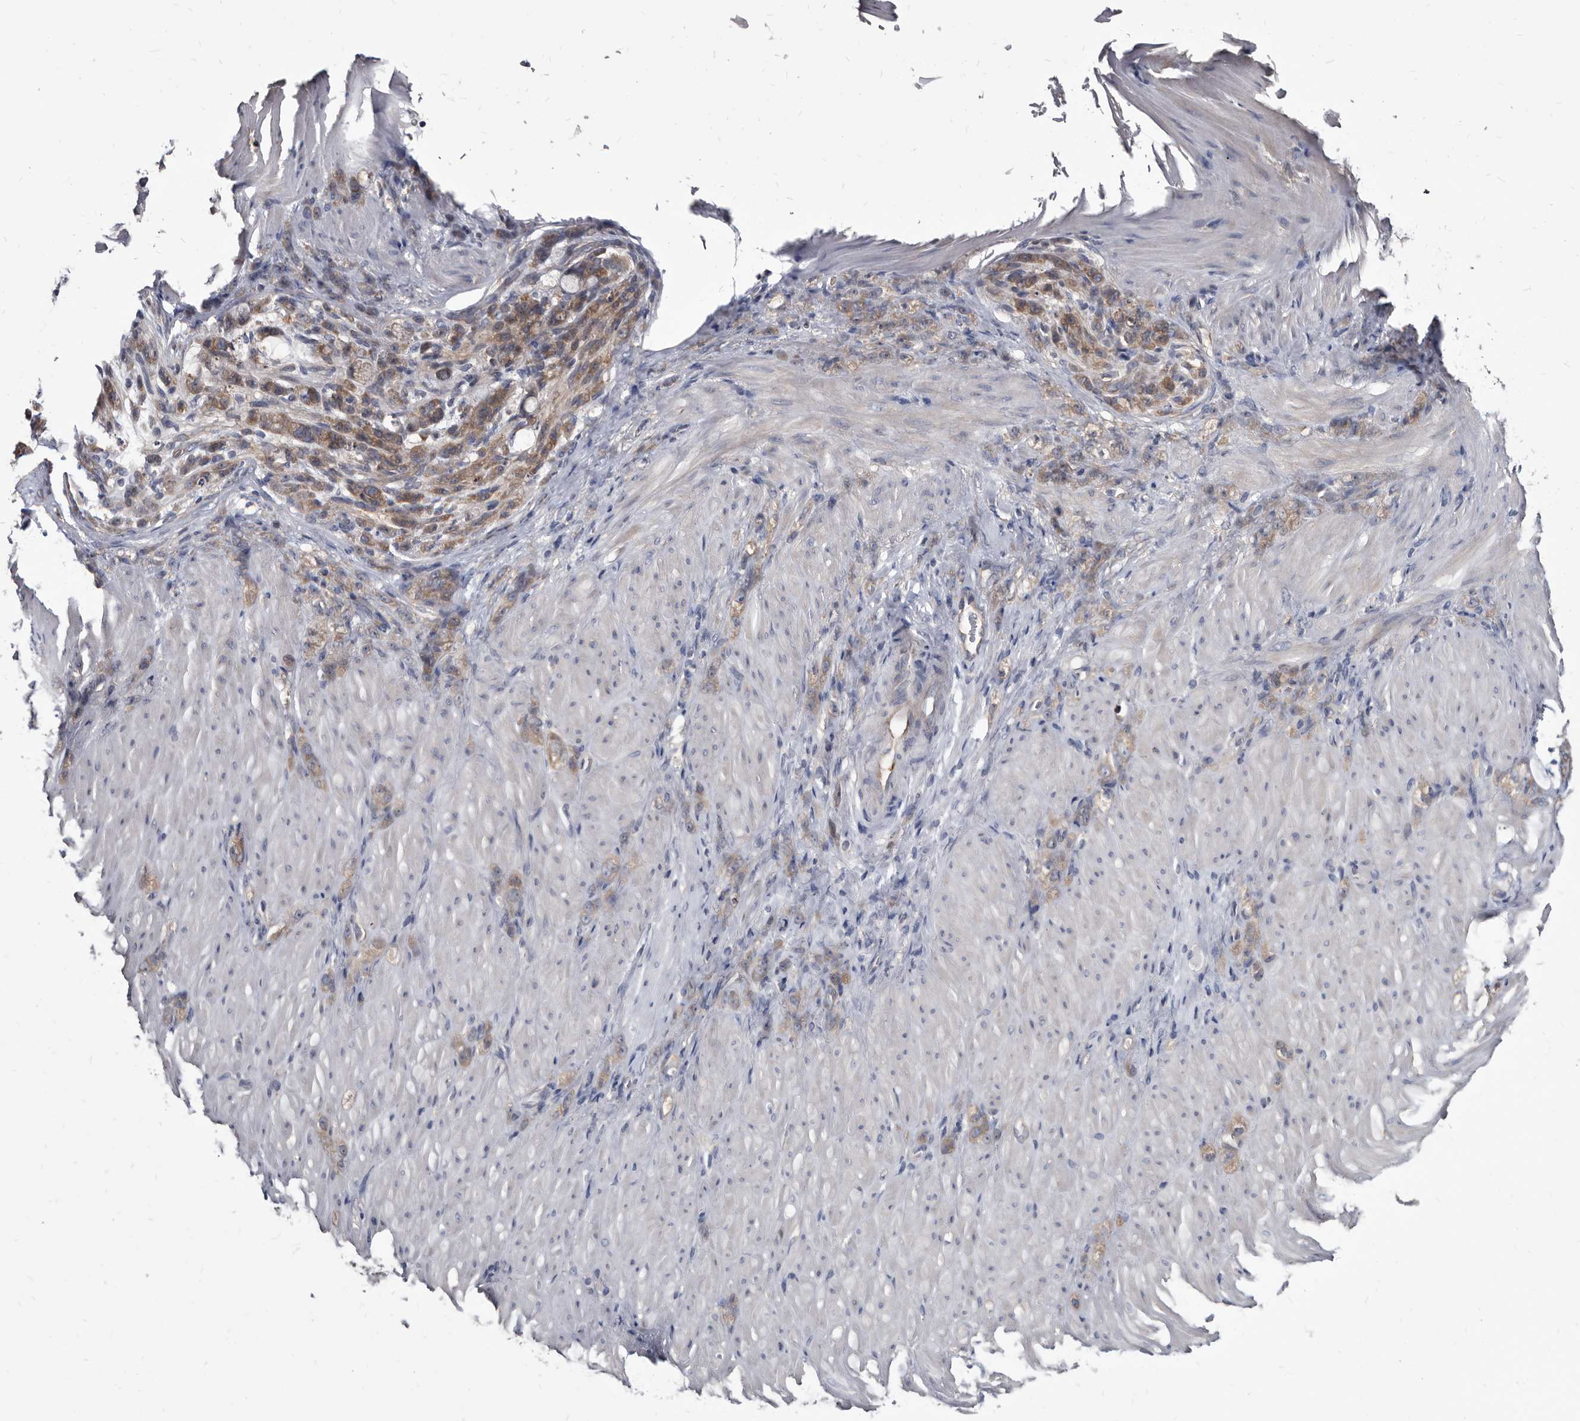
{"staining": {"intensity": "moderate", "quantity": ">75%", "location": "cytoplasmic/membranous"}, "tissue": "stomach cancer", "cell_type": "Tumor cells", "image_type": "cancer", "snomed": [{"axis": "morphology", "description": "Normal tissue, NOS"}, {"axis": "morphology", "description": "Adenocarcinoma, NOS"}, {"axis": "topography", "description": "Stomach"}], "caption": "The image demonstrates immunohistochemical staining of stomach adenocarcinoma. There is moderate cytoplasmic/membranous staining is present in approximately >75% of tumor cells. (Stains: DAB (3,3'-diaminobenzidine) in brown, nuclei in blue, Microscopy: brightfield microscopy at high magnification).", "gene": "ABCF2", "patient": {"sex": "male", "age": 82}}